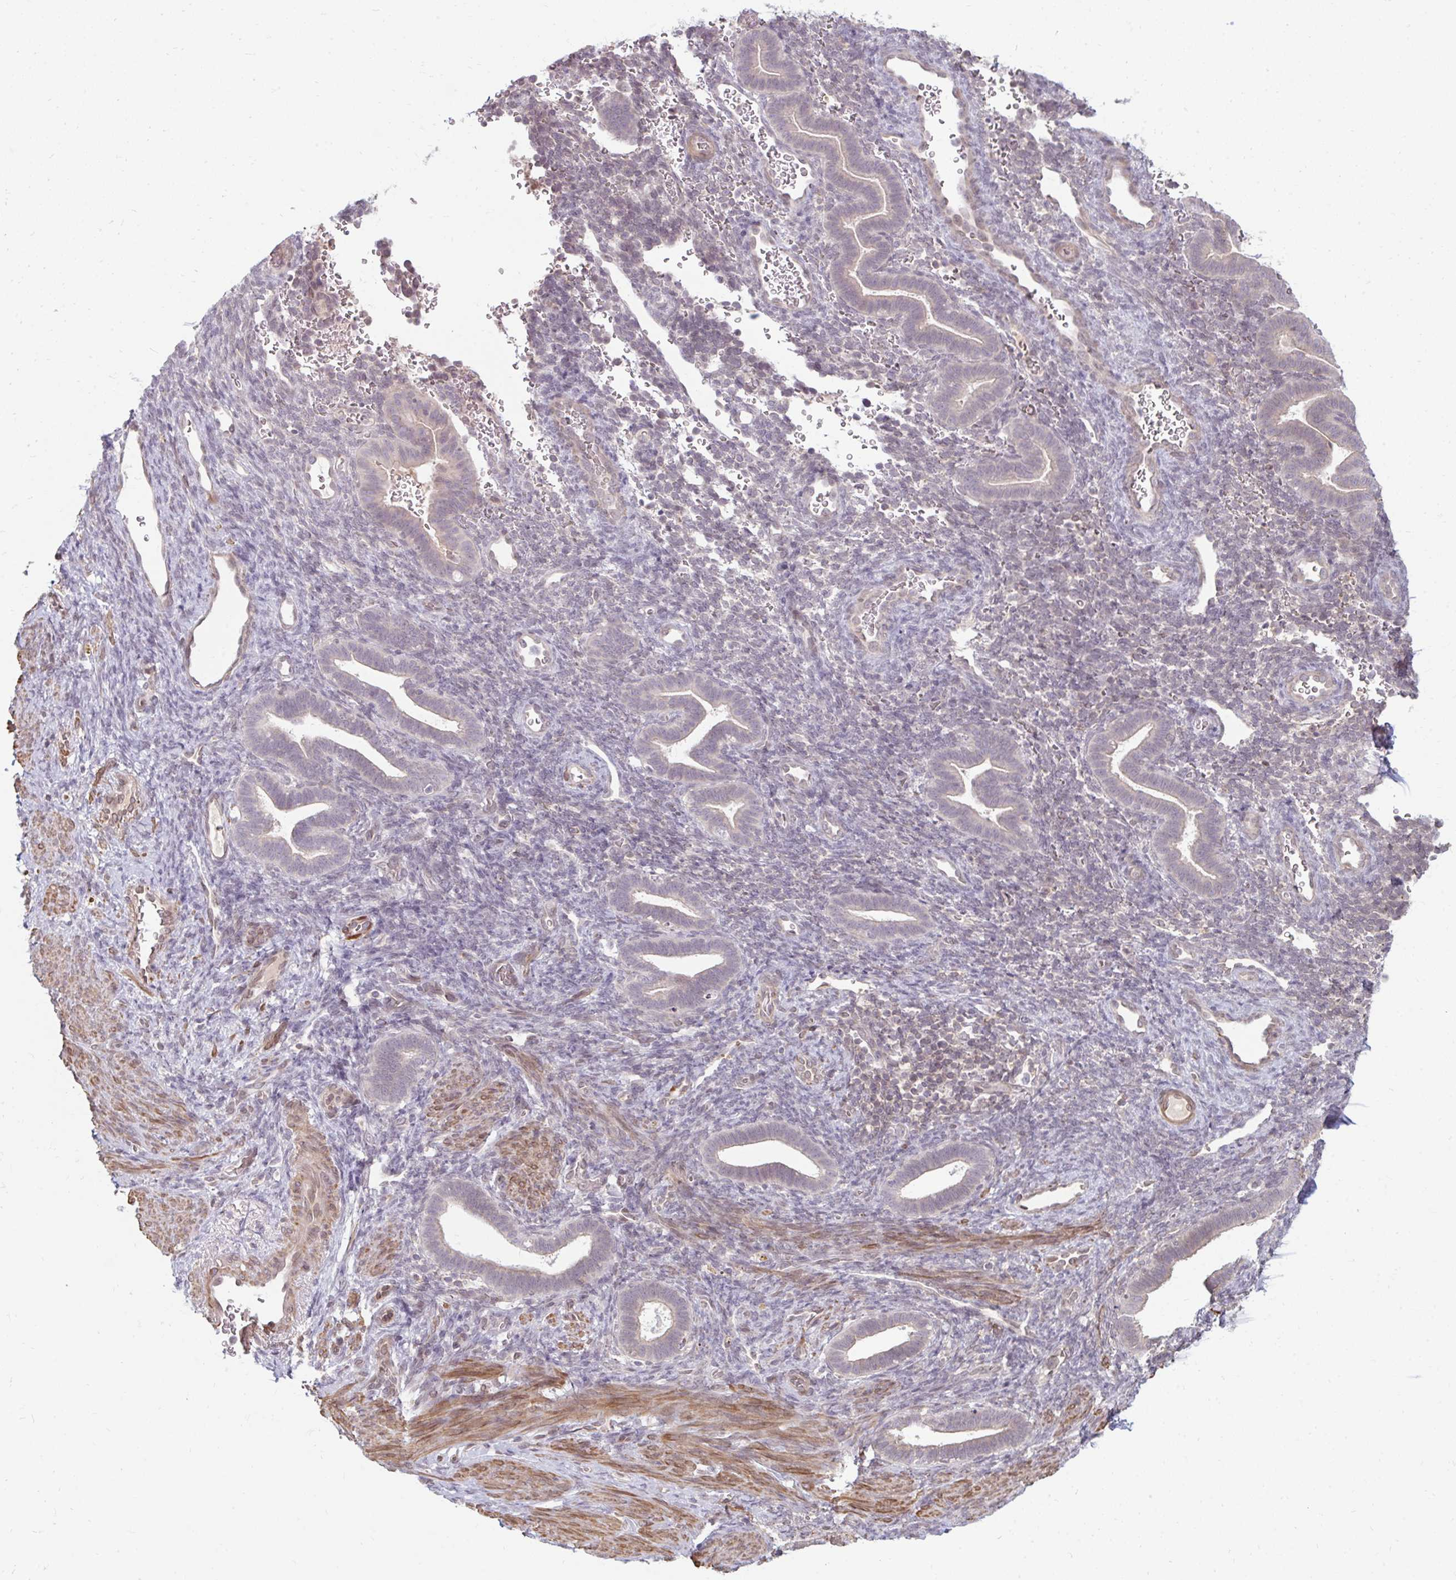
{"staining": {"intensity": "negative", "quantity": "none", "location": "none"}, "tissue": "endometrium", "cell_type": "Cells in endometrial stroma", "image_type": "normal", "snomed": [{"axis": "morphology", "description": "Normal tissue, NOS"}, {"axis": "topography", "description": "Endometrium"}], "caption": "High magnification brightfield microscopy of normal endometrium stained with DAB (brown) and counterstained with hematoxylin (blue): cells in endometrial stroma show no significant expression.", "gene": "GPC5", "patient": {"sex": "female", "age": 34}}